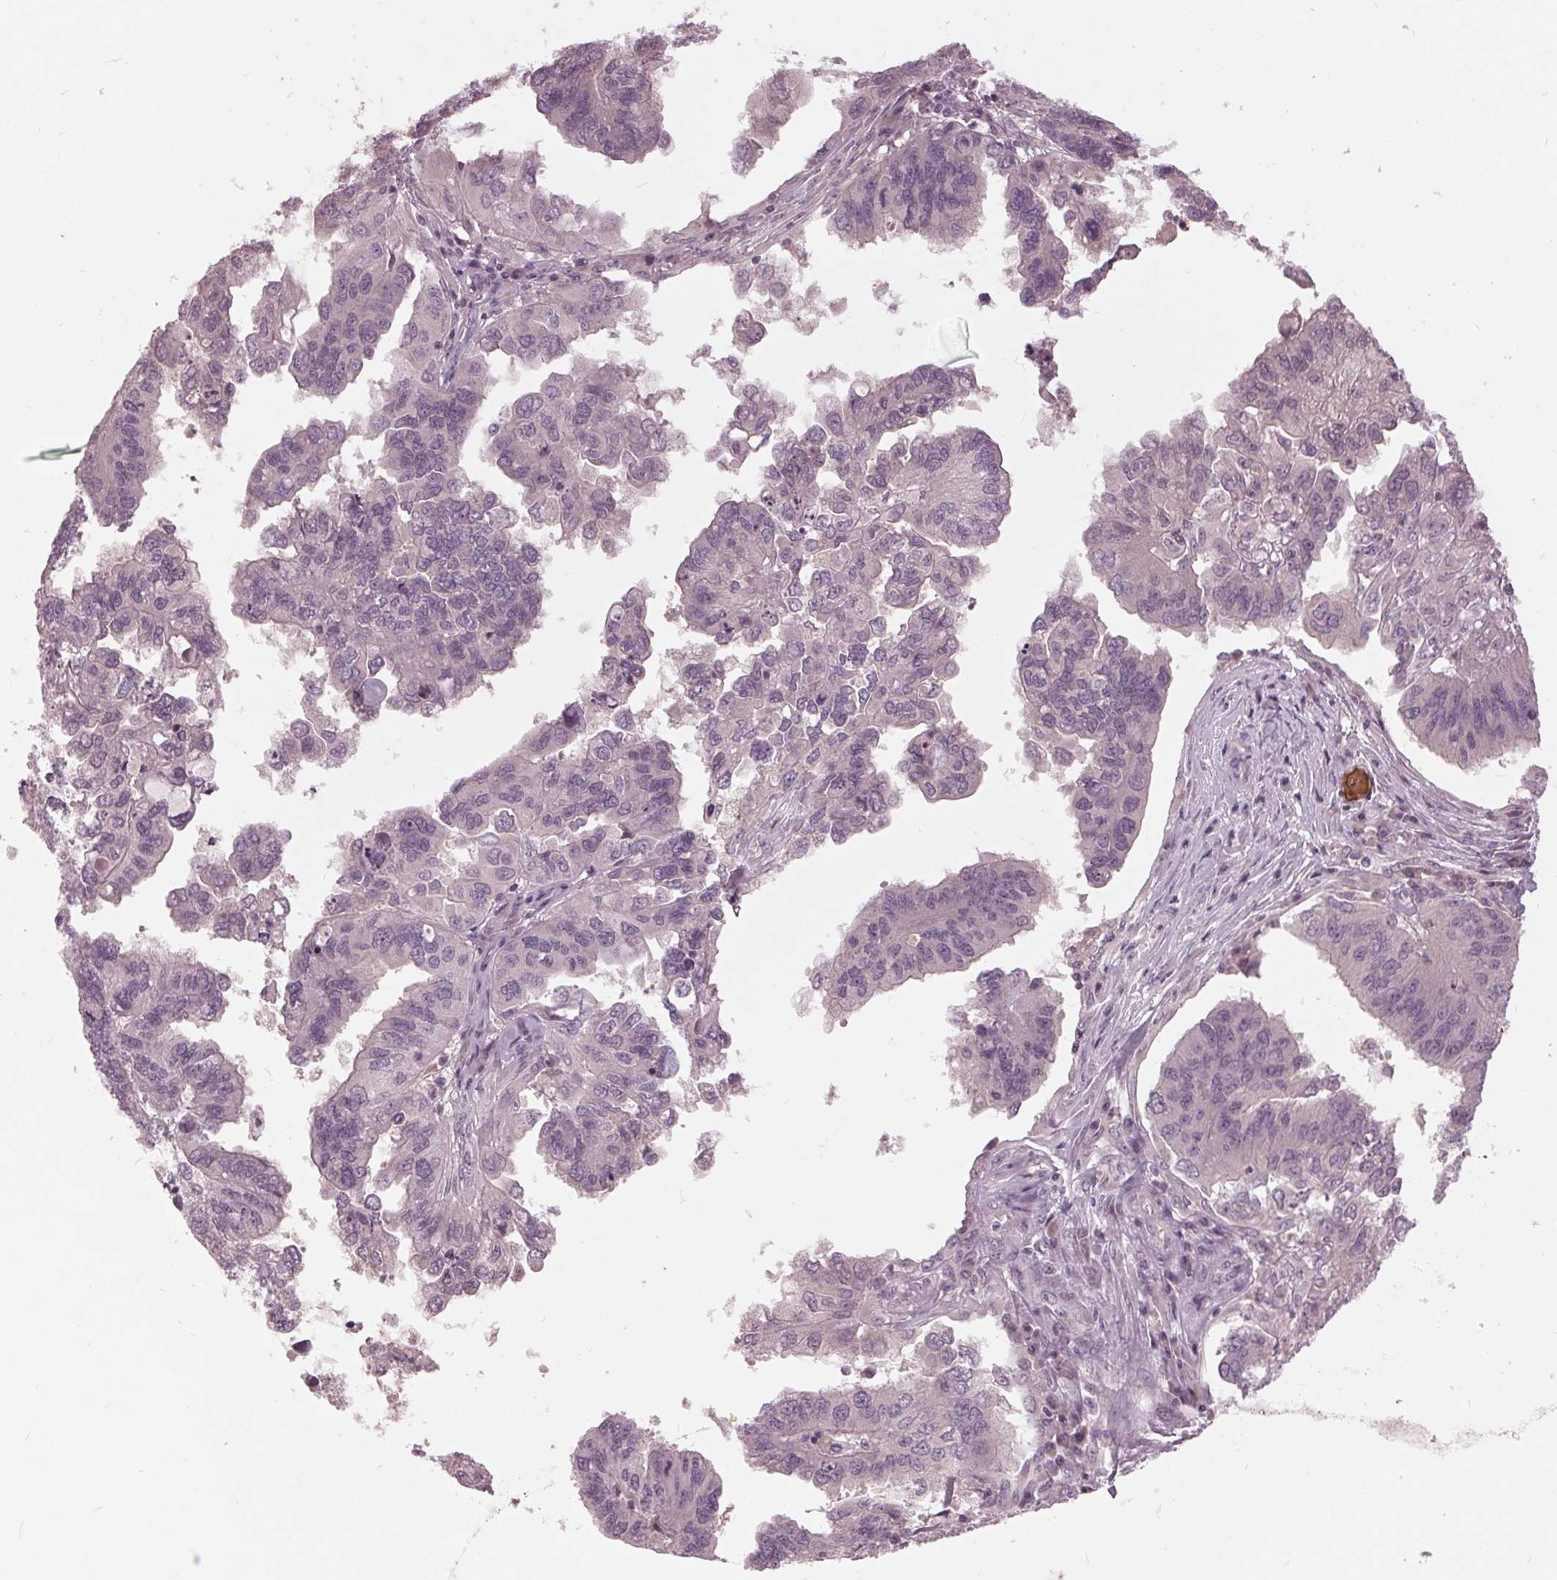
{"staining": {"intensity": "negative", "quantity": "none", "location": "none"}, "tissue": "ovarian cancer", "cell_type": "Tumor cells", "image_type": "cancer", "snomed": [{"axis": "morphology", "description": "Cystadenocarcinoma, serous, NOS"}, {"axis": "topography", "description": "Ovary"}], "caption": "Tumor cells are negative for brown protein staining in ovarian serous cystadenocarcinoma.", "gene": "SIGLEC6", "patient": {"sex": "female", "age": 79}}